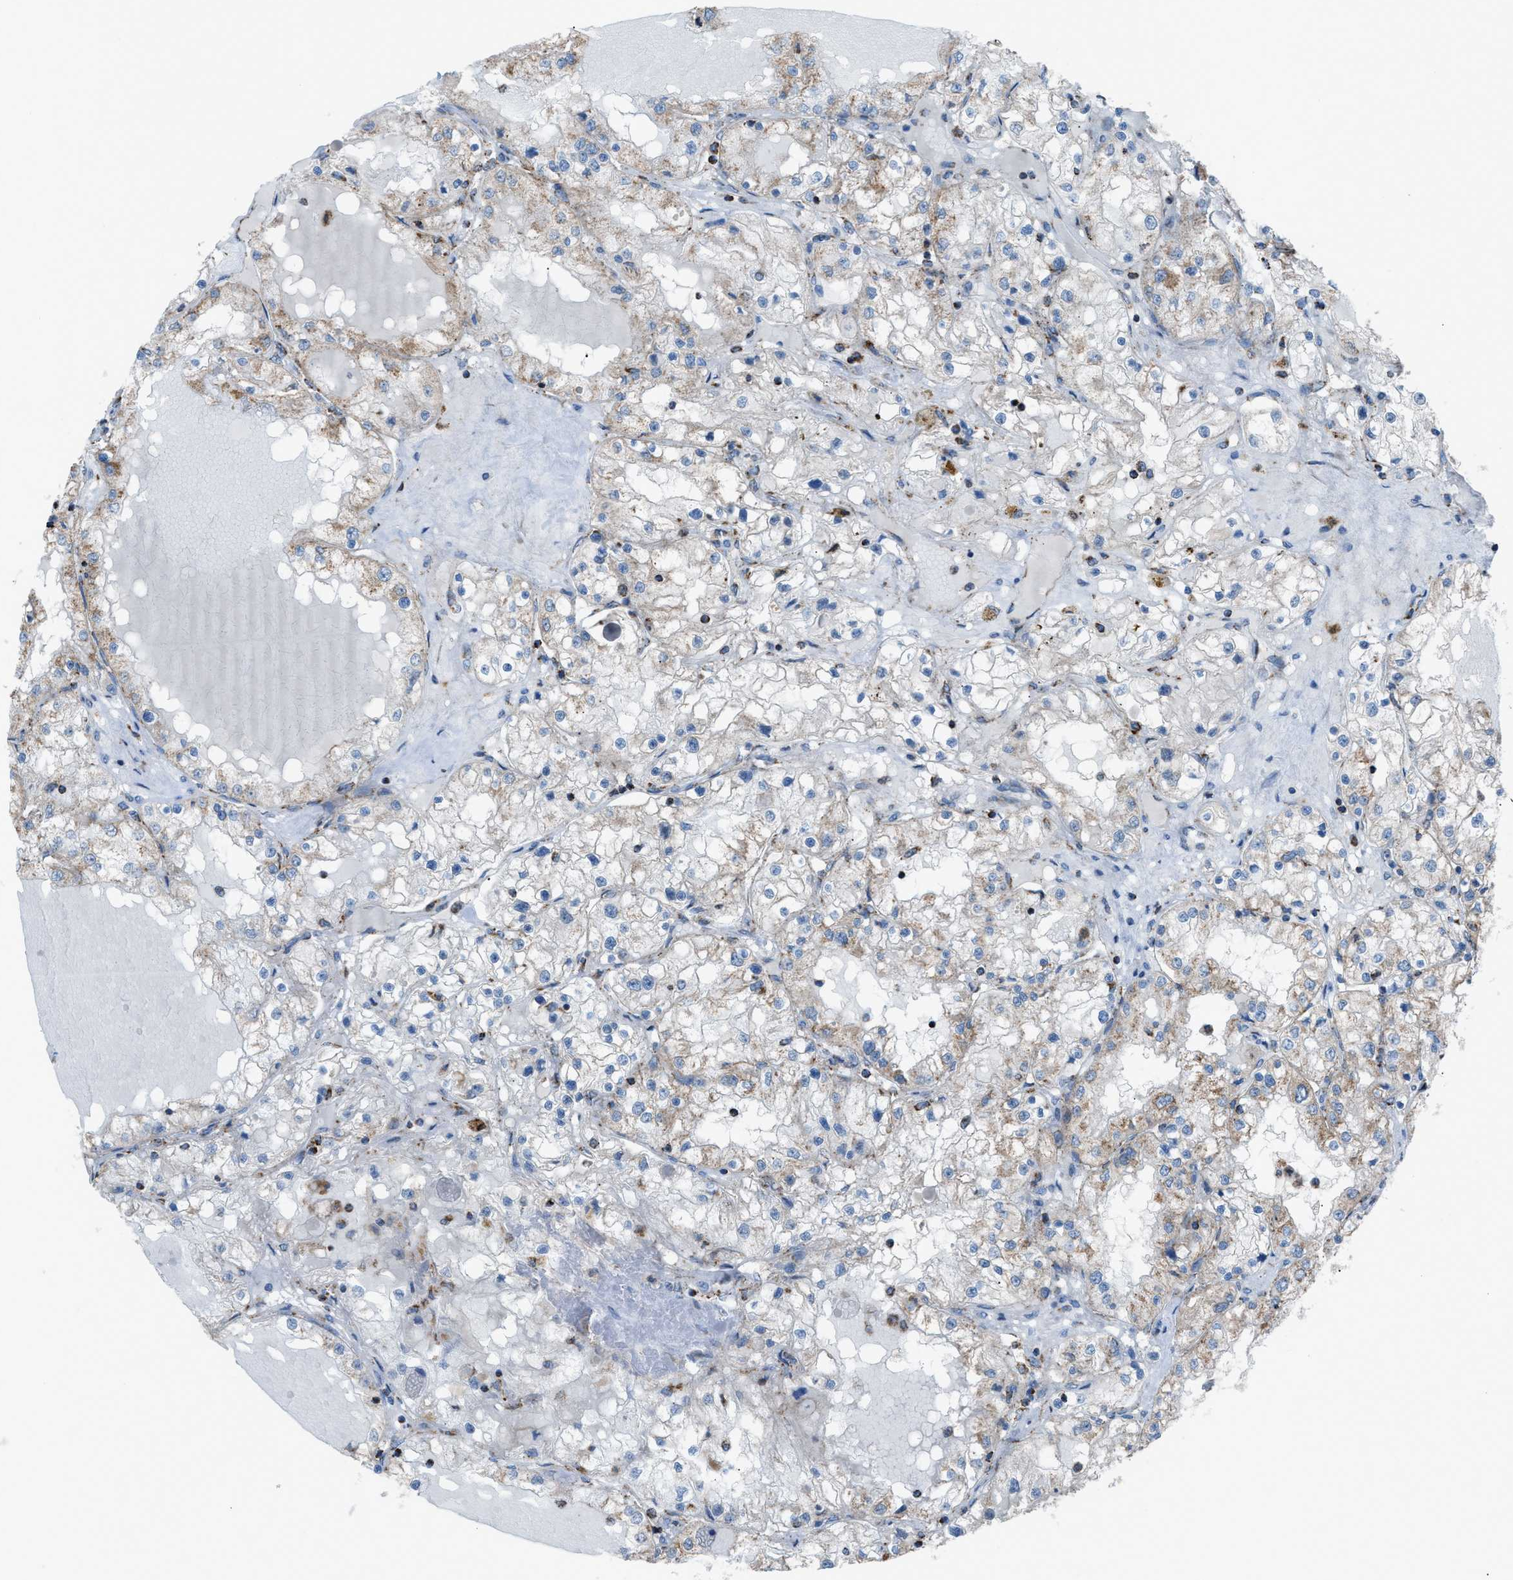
{"staining": {"intensity": "weak", "quantity": "25%-75%", "location": "cytoplasmic/membranous"}, "tissue": "renal cancer", "cell_type": "Tumor cells", "image_type": "cancer", "snomed": [{"axis": "morphology", "description": "Adenocarcinoma, NOS"}, {"axis": "topography", "description": "Kidney"}], "caption": "The immunohistochemical stain highlights weak cytoplasmic/membranous expression in tumor cells of adenocarcinoma (renal) tissue.", "gene": "SRM", "patient": {"sex": "male", "age": 68}}